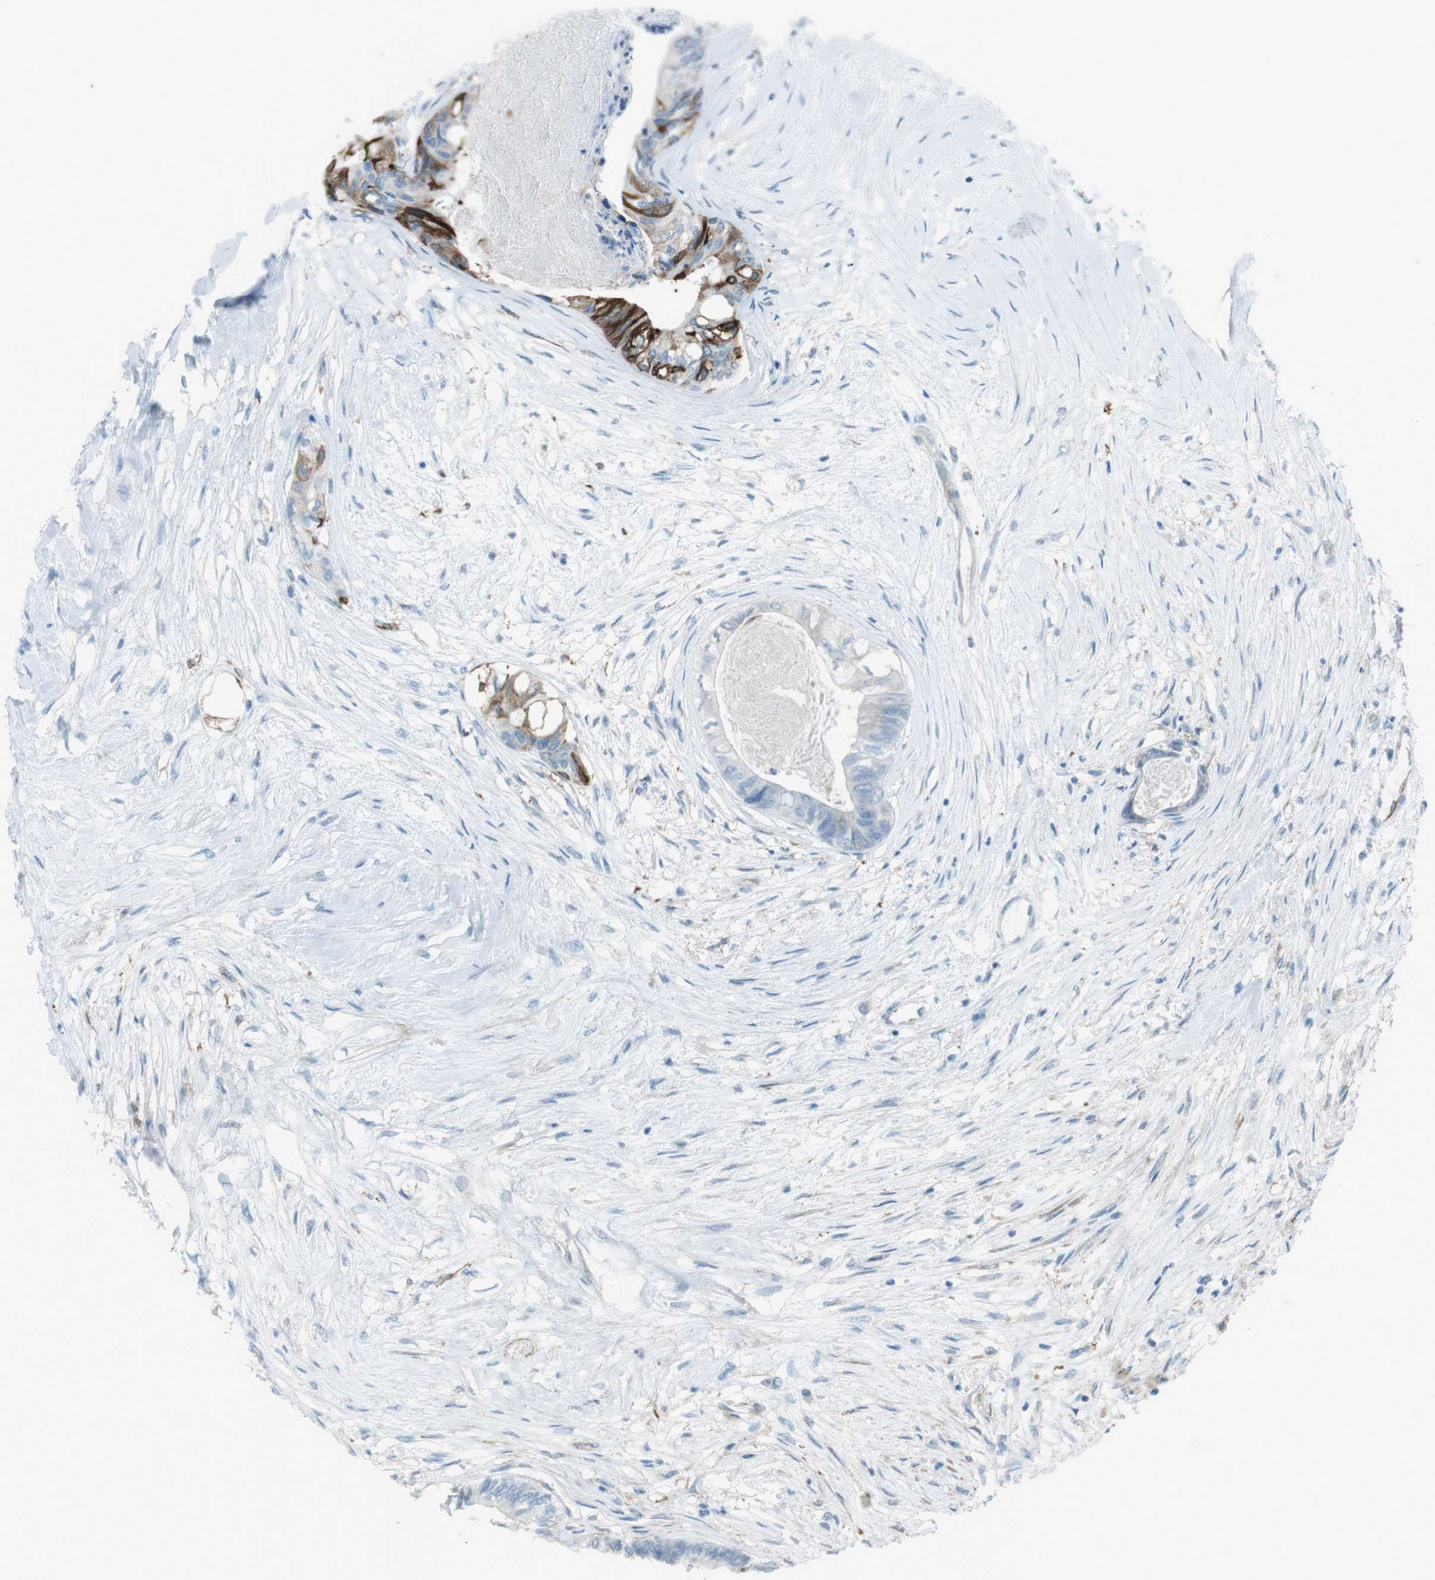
{"staining": {"intensity": "strong", "quantity": "25%-75%", "location": "cytoplasmic/membranous"}, "tissue": "colorectal cancer", "cell_type": "Tumor cells", "image_type": "cancer", "snomed": [{"axis": "morphology", "description": "Adenocarcinoma, NOS"}, {"axis": "topography", "description": "Rectum"}], "caption": "There is high levels of strong cytoplasmic/membranous staining in tumor cells of colorectal adenocarcinoma, as demonstrated by immunohistochemical staining (brown color).", "gene": "TUBB2A", "patient": {"sex": "male", "age": 63}}